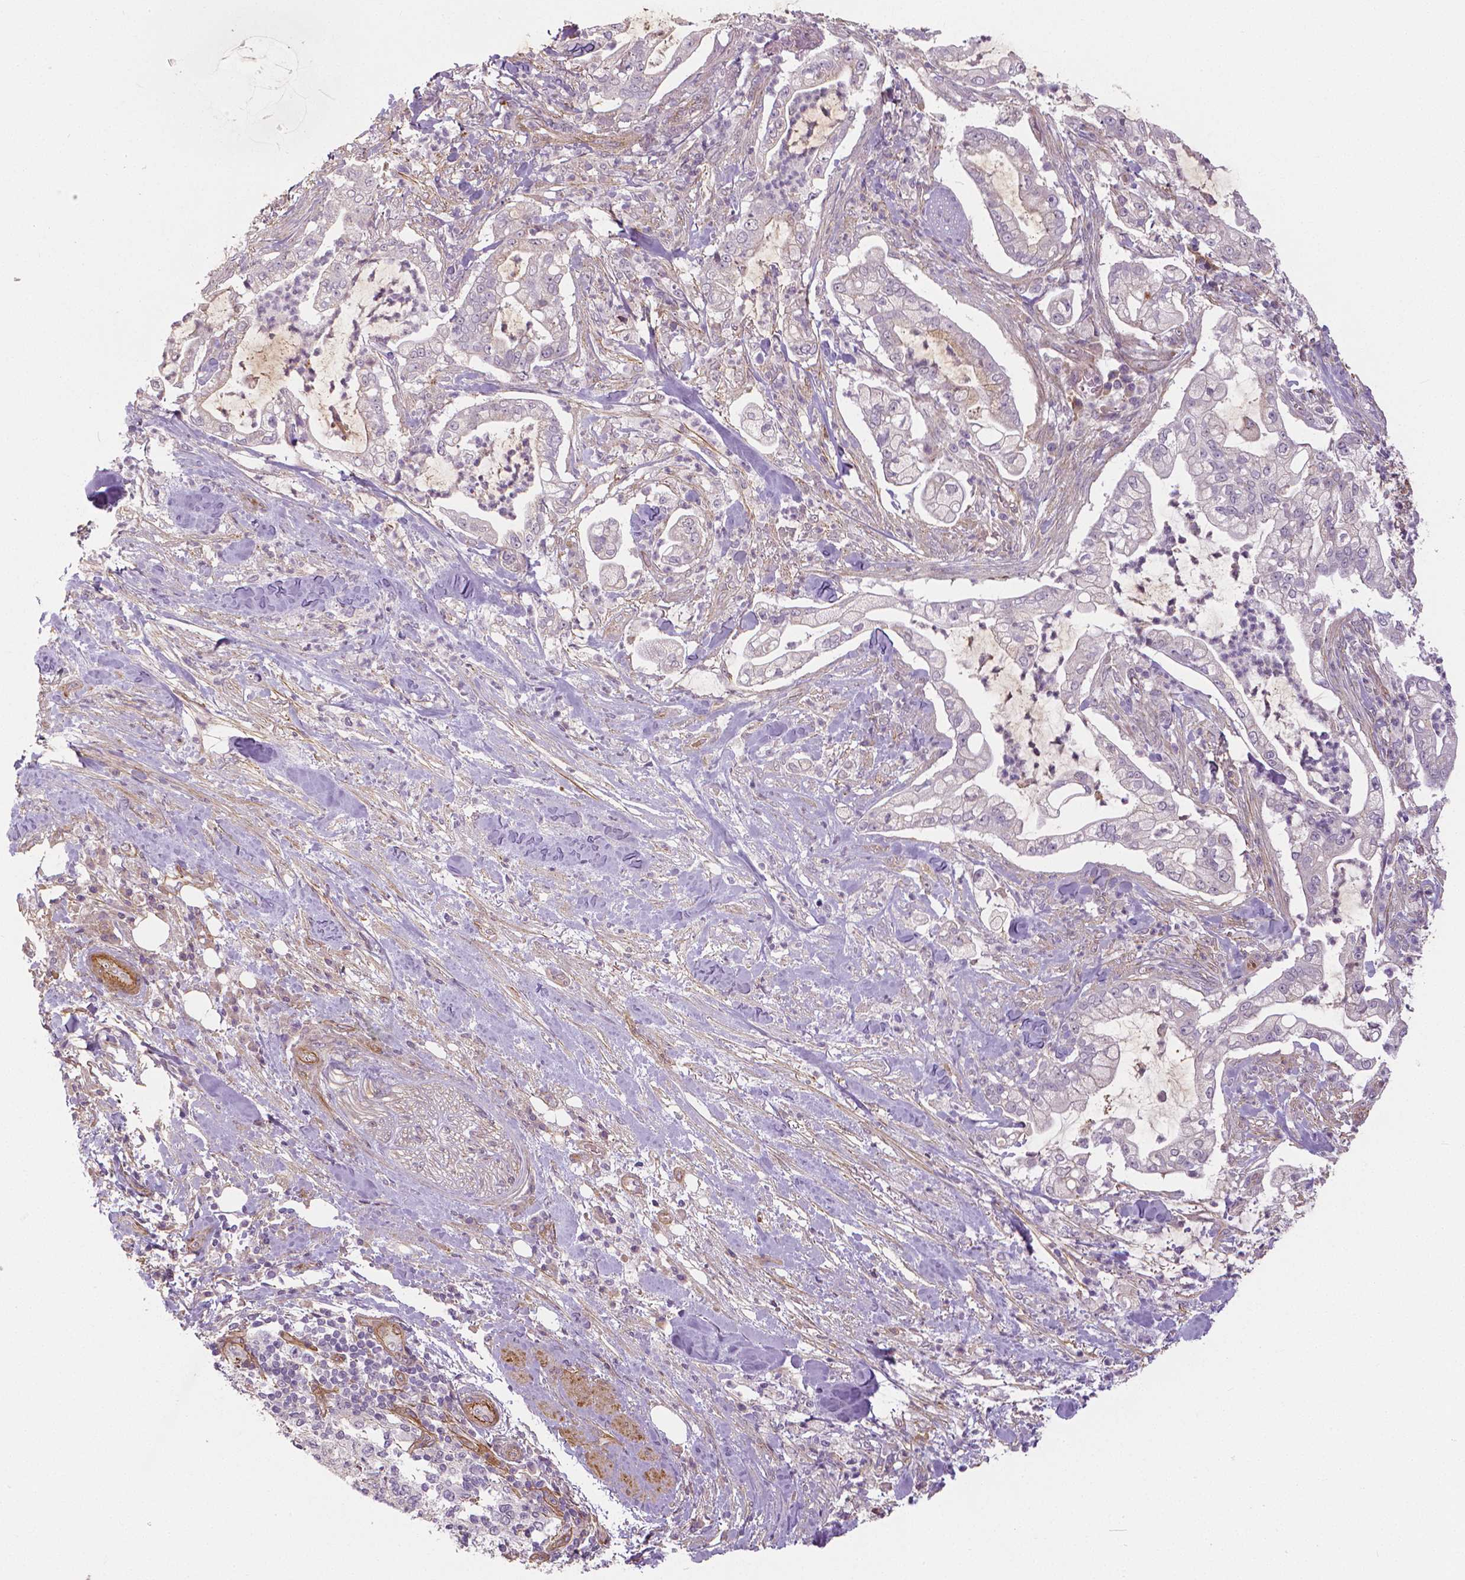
{"staining": {"intensity": "negative", "quantity": "none", "location": "none"}, "tissue": "pancreatic cancer", "cell_type": "Tumor cells", "image_type": "cancer", "snomed": [{"axis": "morphology", "description": "Adenocarcinoma, NOS"}, {"axis": "topography", "description": "Pancreas"}], "caption": "DAB immunohistochemical staining of human adenocarcinoma (pancreatic) exhibits no significant expression in tumor cells.", "gene": "FLT1", "patient": {"sex": "female", "age": 69}}